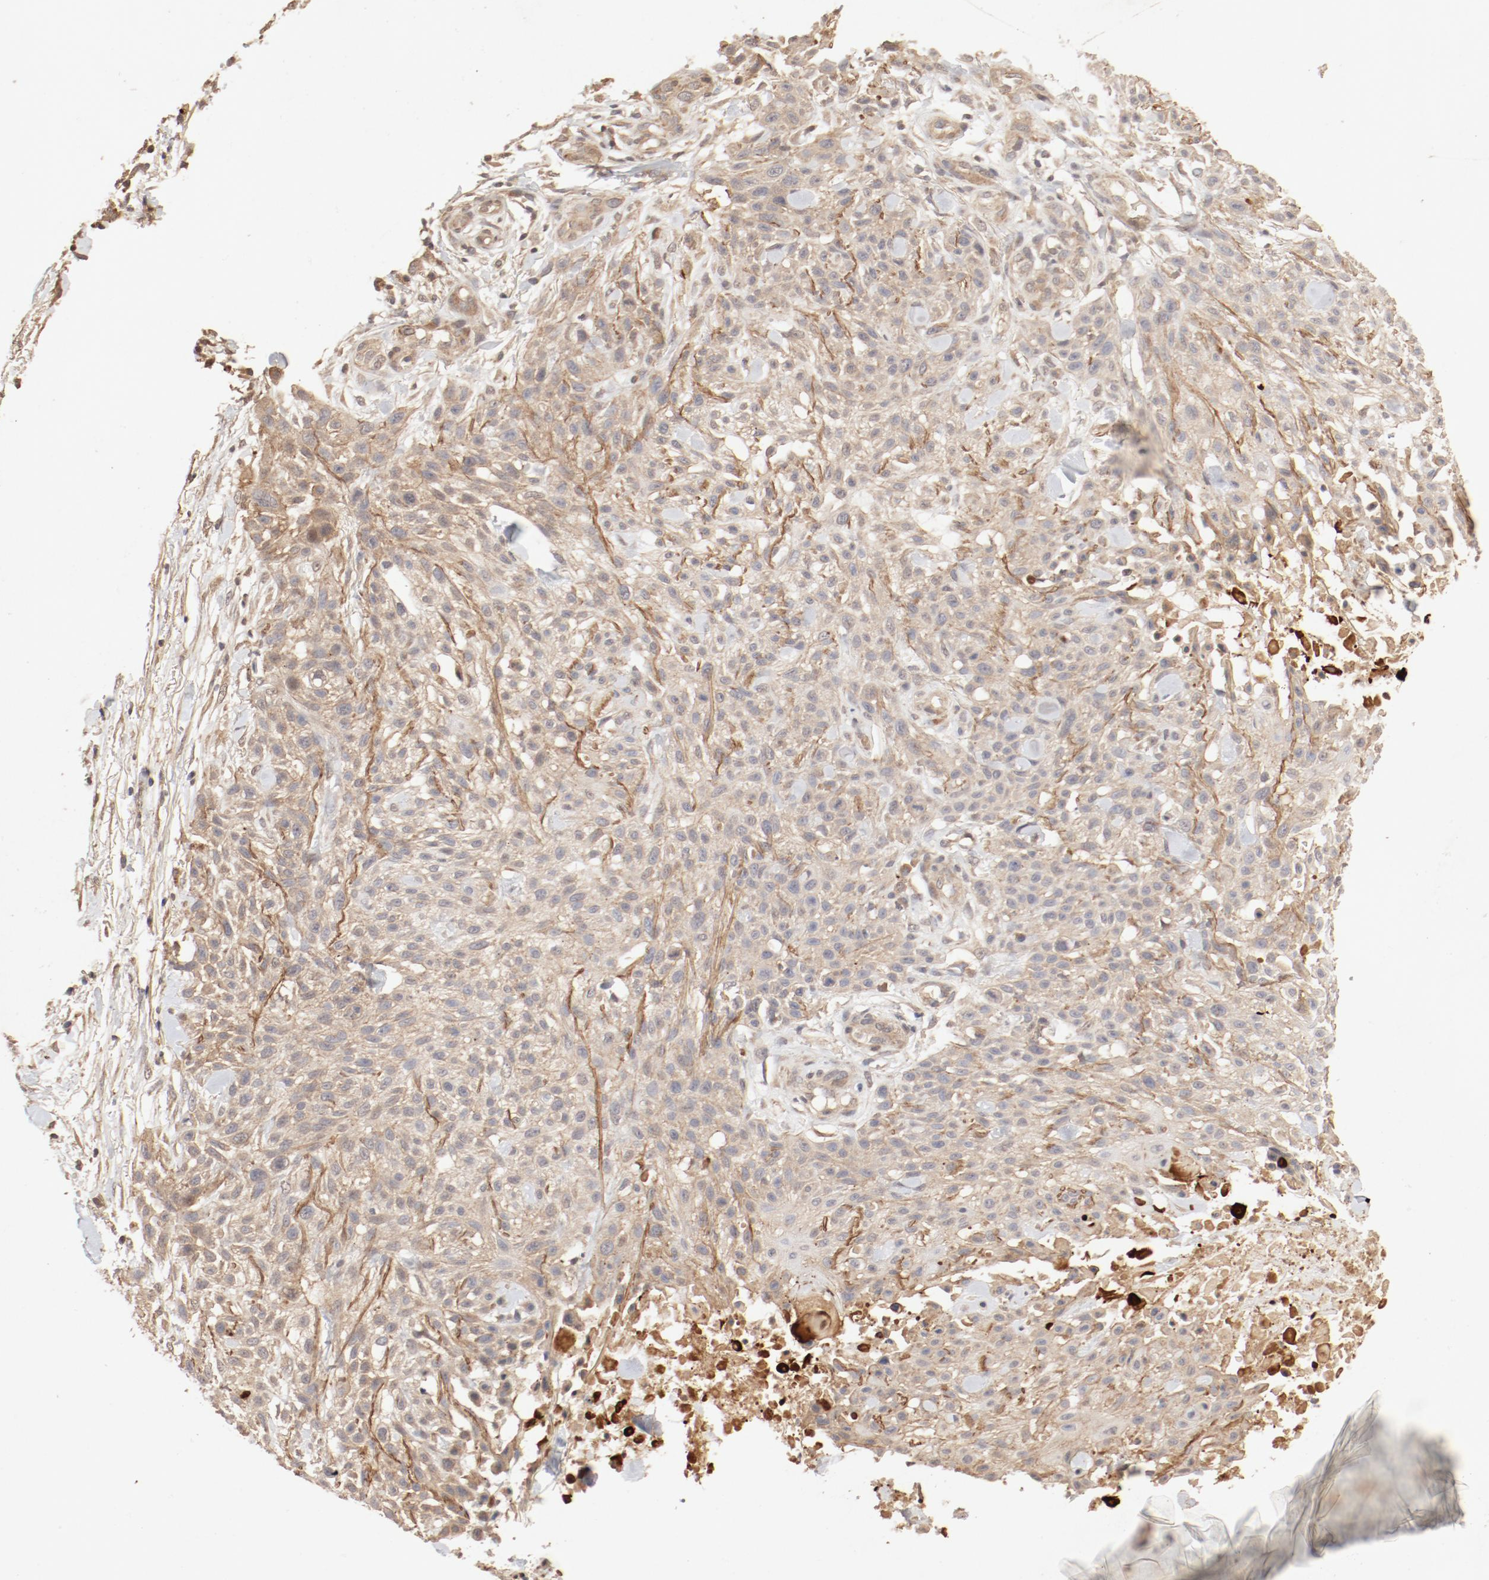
{"staining": {"intensity": "moderate", "quantity": ">75%", "location": "cytoplasmic/membranous"}, "tissue": "skin cancer", "cell_type": "Tumor cells", "image_type": "cancer", "snomed": [{"axis": "morphology", "description": "Squamous cell carcinoma, NOS"}, {"axis": "topography", "description": "Skin"}], "caption": "The histopathology image shows a brown stain indicating the presence of a protein in the cytoplasmic/membranous of tumor cells in skin squamous cell carcinoma. The staining was performed using DAB, with brown indicating positive protein expression. Nuclei are stained blue with hematoxylin.", "gene": "IL3RA", "patient": {"sex": "female", "age": 42}}